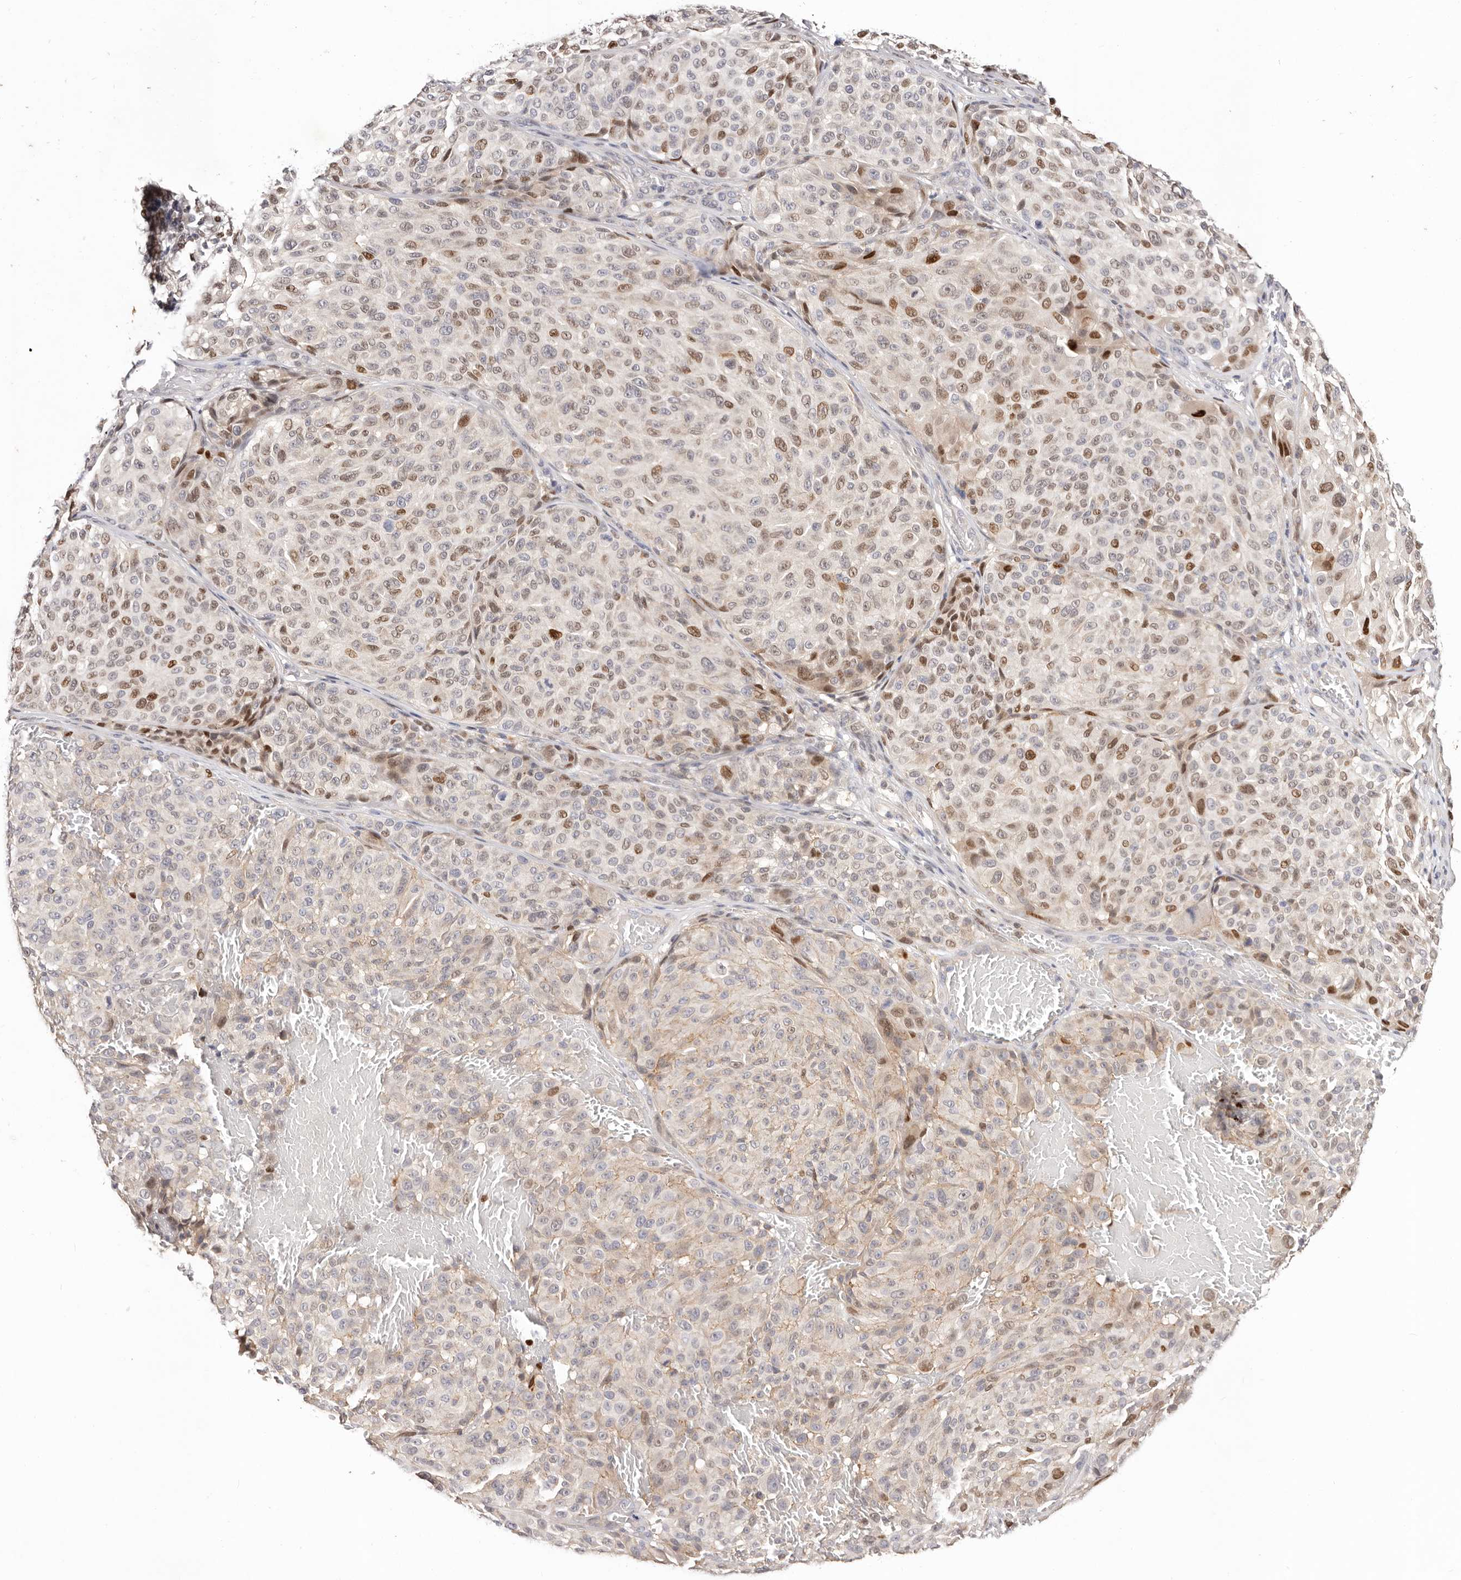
{"staining": {"intensity": "moderate", "quantity": "25%-75%", "location": "nuclear"}, "tissue": "melanoma", "cell_type": "Tumor cells", "image_type": "cancer", "snomed": [{"axis": "morphology", "description": "Malignant melanoma, NOS"}, {"axis": "topography", "description": "Skin"}], "caption": "Malignant melanoma tissue reveals moderate nuclear staining in approximately 25%-75% of tumor cells", "gene": "IQGAP3", "patient": {"sex": "male", "age": 83}}